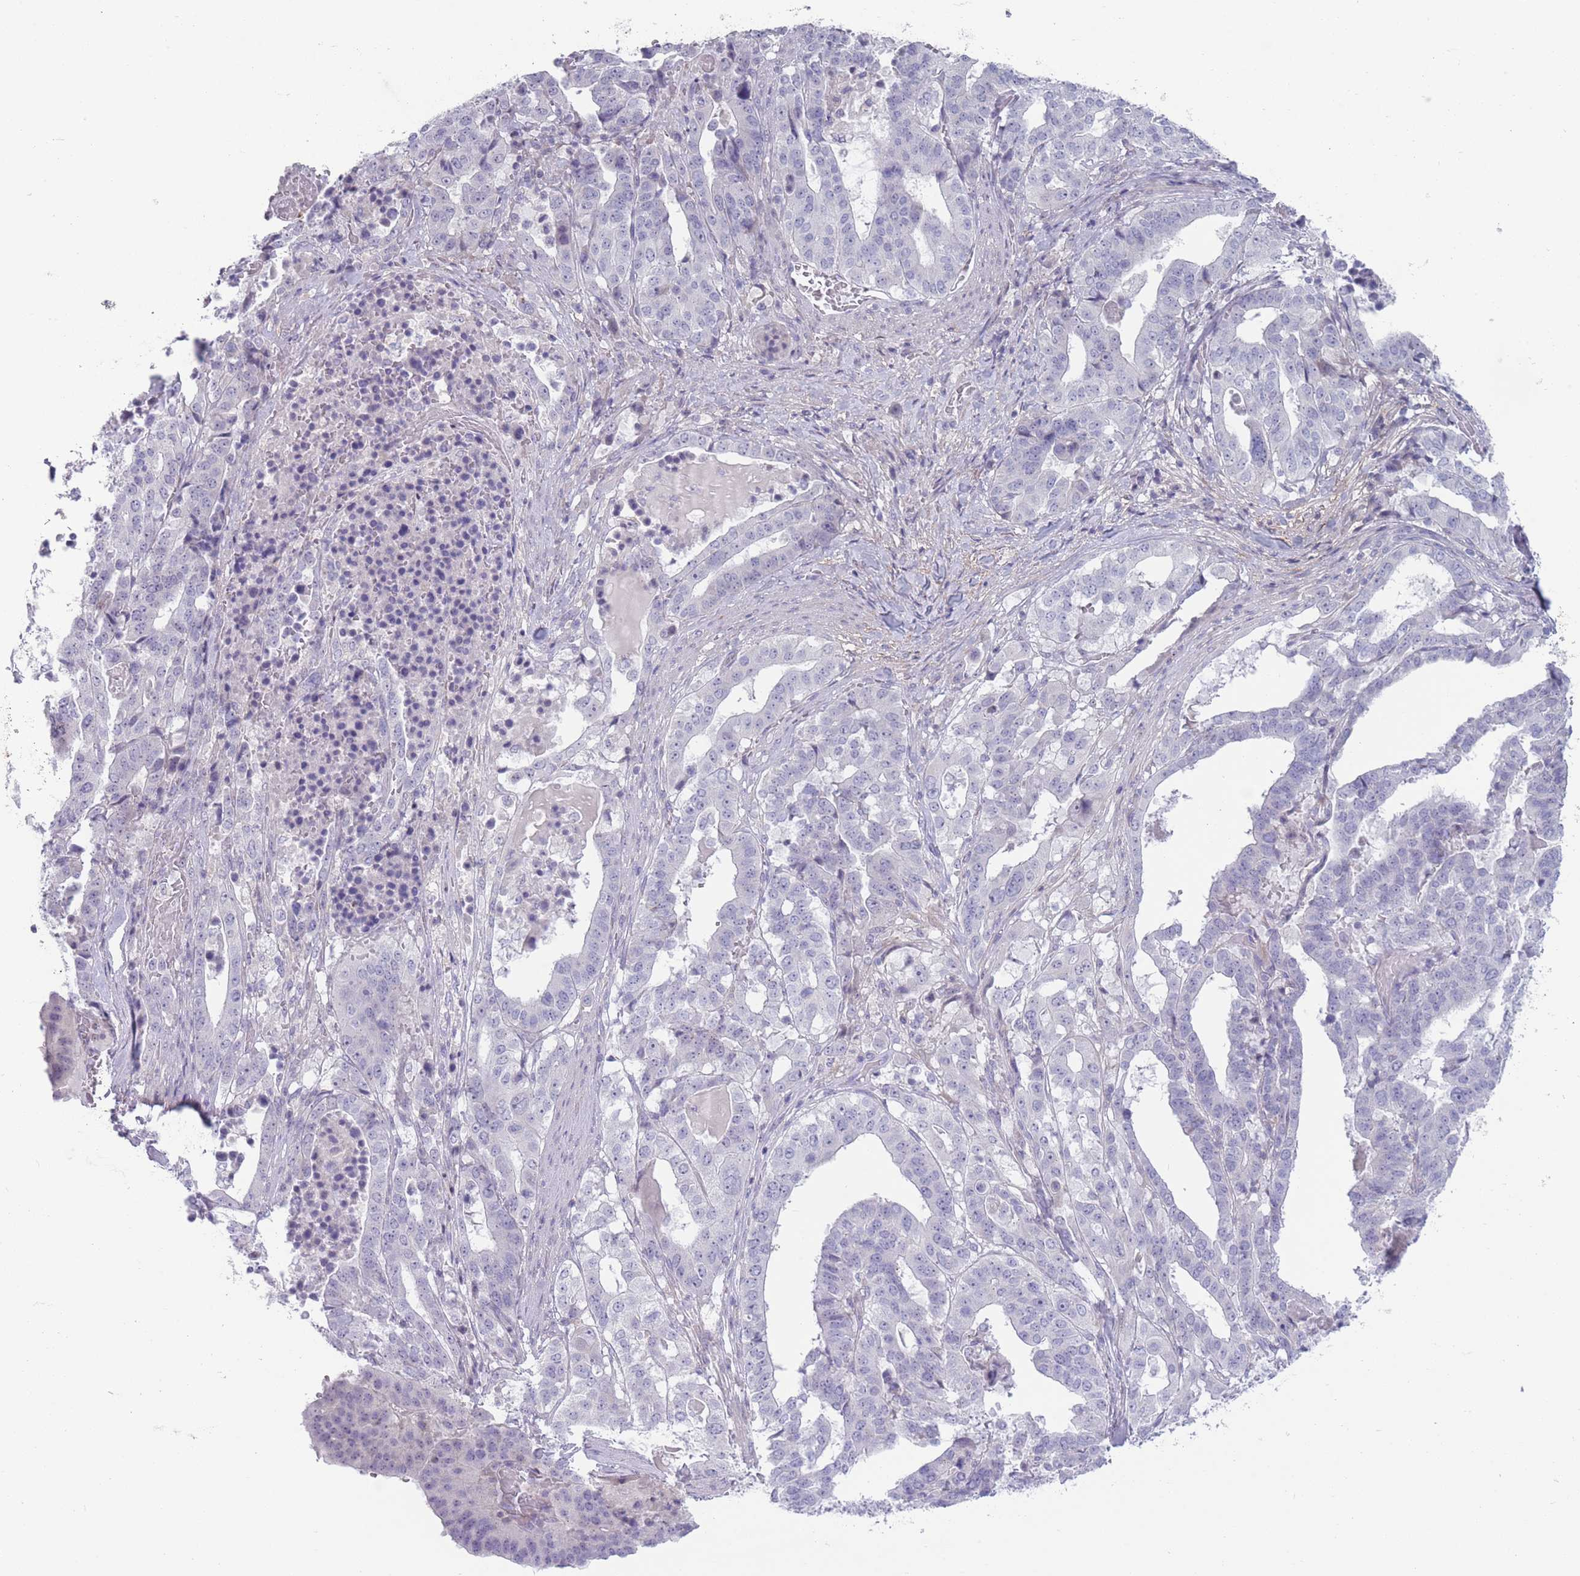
{"staining": {"intensity": "negative", "quantity": "none", "location": "none"}, "tissue": "stomach cancer", "cell_type": "Tumor cells", "image_type": "cancer", "snomed": [{"axis": "morphology", "description": "Adenocarcinoma, NOS"}, {"axis": "topography", "description": "Stomach"}], "caption": "Photomicrograph shows no significant protein staining in tumor cells of stomach cancer.", "gene": "PAIP2B", "patient": {"sex": "male", "age": 48}}